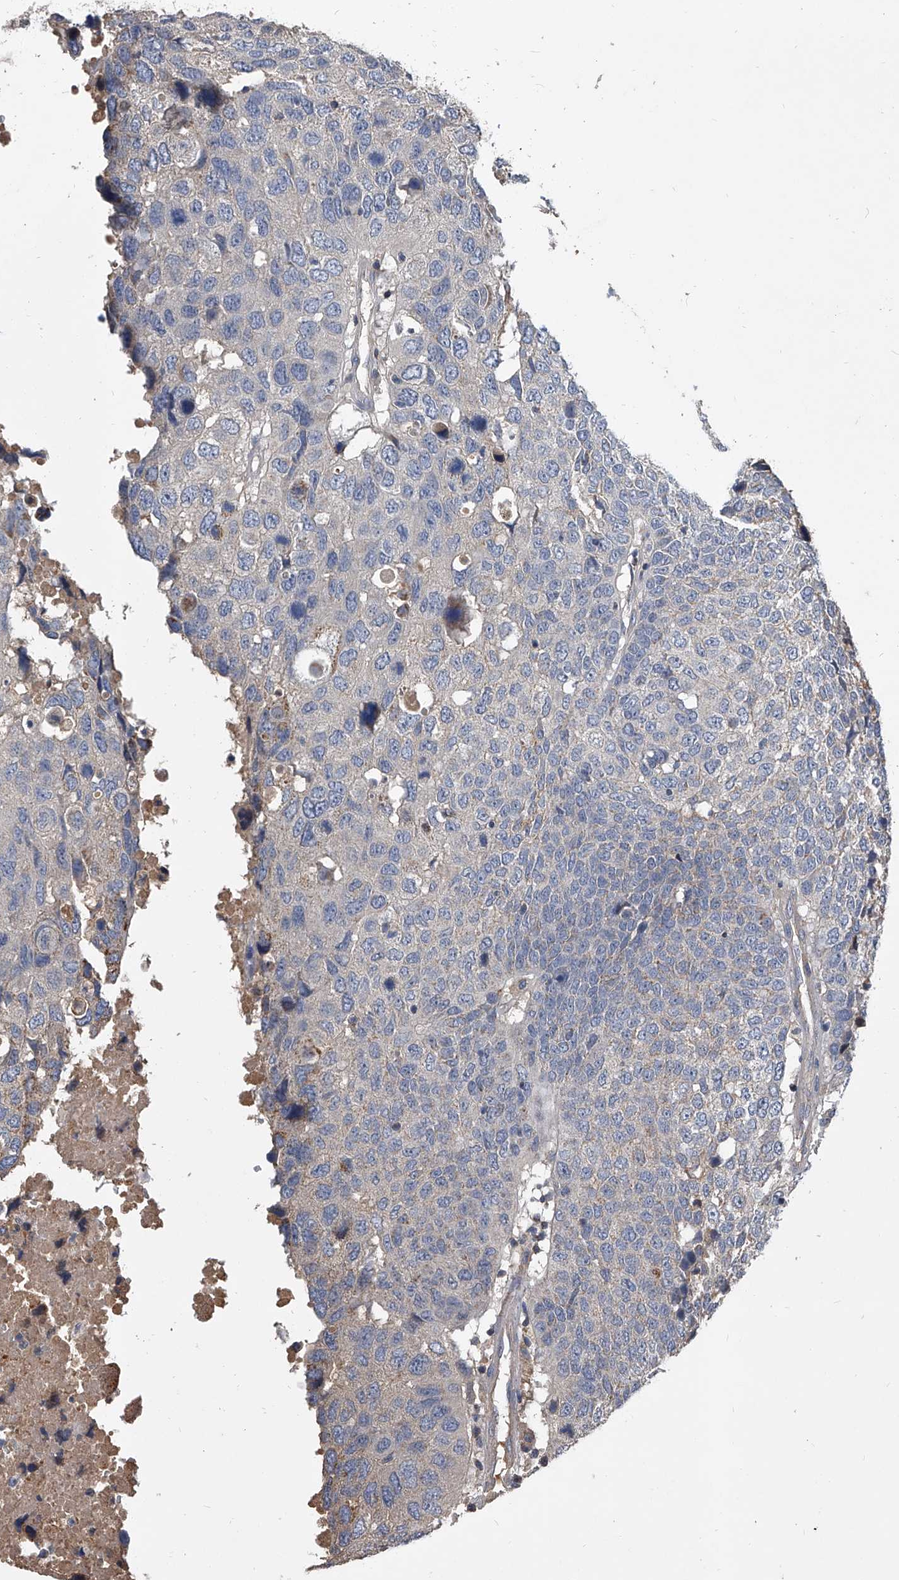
{"staining": {"intensity": "weak", "quantity": "<25%", "location": "cytoplasmic/membranous"}, "tissue": "head and neck cancer", "cell_type": "Tumor cells", "image_type": "cancer", "snomed": [{"axis": "morphology", "description": "Squamous cell carcinoma, NOS"}, {"axis": "topography", "description": "Head-Neck"}], "caption": "DAB immunohistochemical staining of human head and neck squamous cell carcinoma displays no significant staining in tumor cells. (DAB (3,3'-diaminobenzidine) immunohistochemistry (IHC) visualized using brightfield microscopy, high magnification).", "gene": "NRP1", "patient": {"sex": "male", "age": 66}}